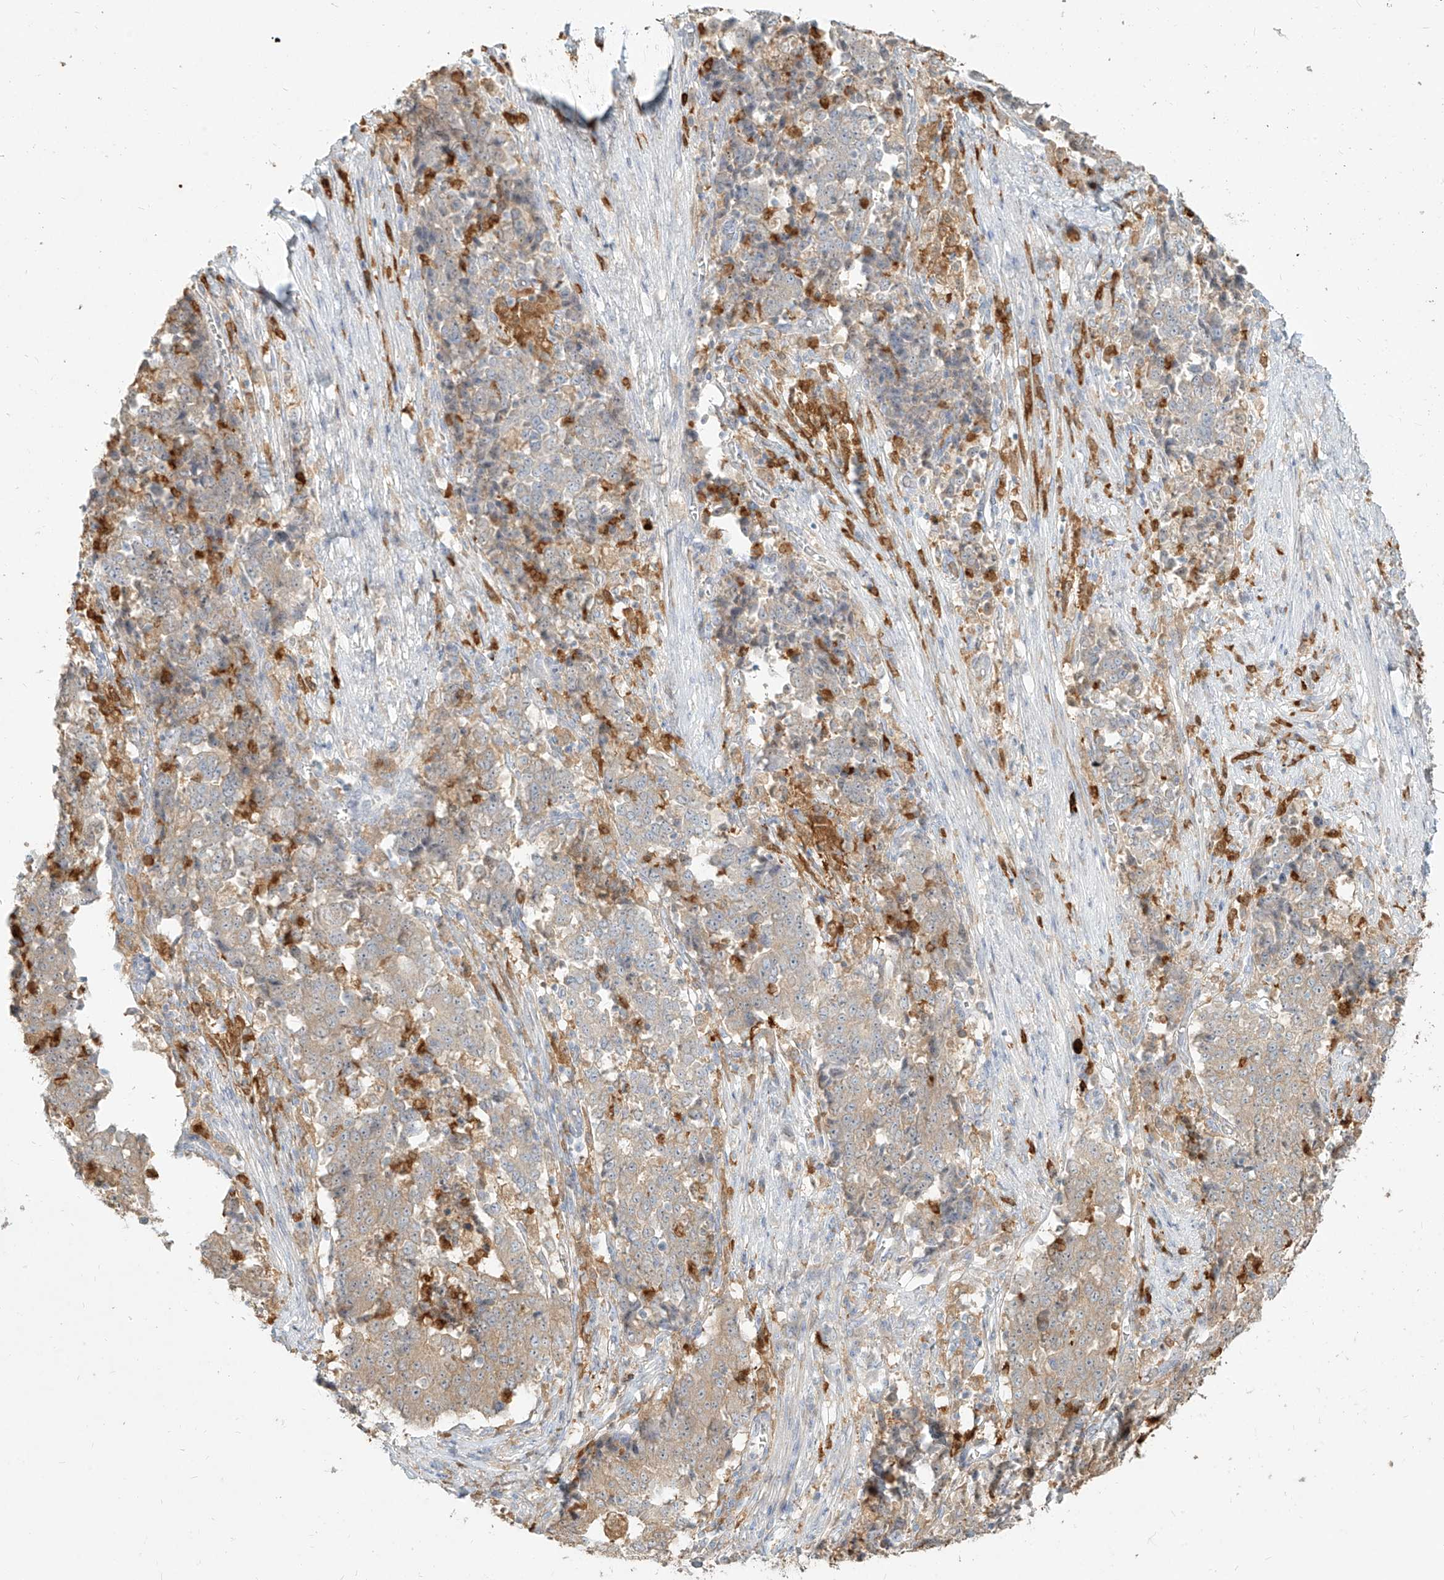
{"staining": {"intensity": "weak", "quantity": "25%-75%", "location": "cytoplasmic/membranous"}, "tissue": "stomach cancer", "cell_type": "Tumor cells", "image_type": "cancer", "snomed": [{"axis": "morphology", "description": "Adenocarcinoma, NOS"}, {"axis": "topography", "description": "Stomach"}], "caption": "Stomach adenocarcinoma stained with DAB immunohistochemistry displays low levels of weak cytoplasmic/membranous staining in approximately 25%-75% of tumor cells. The staining was performed using DAB (3,3'-diaminobenzidine), with brown indicating positive protein expression. Nuclei are stained blue with hematoxylin.", "gene": "PGD", "patient": {"sex": "male", "age": 59}}